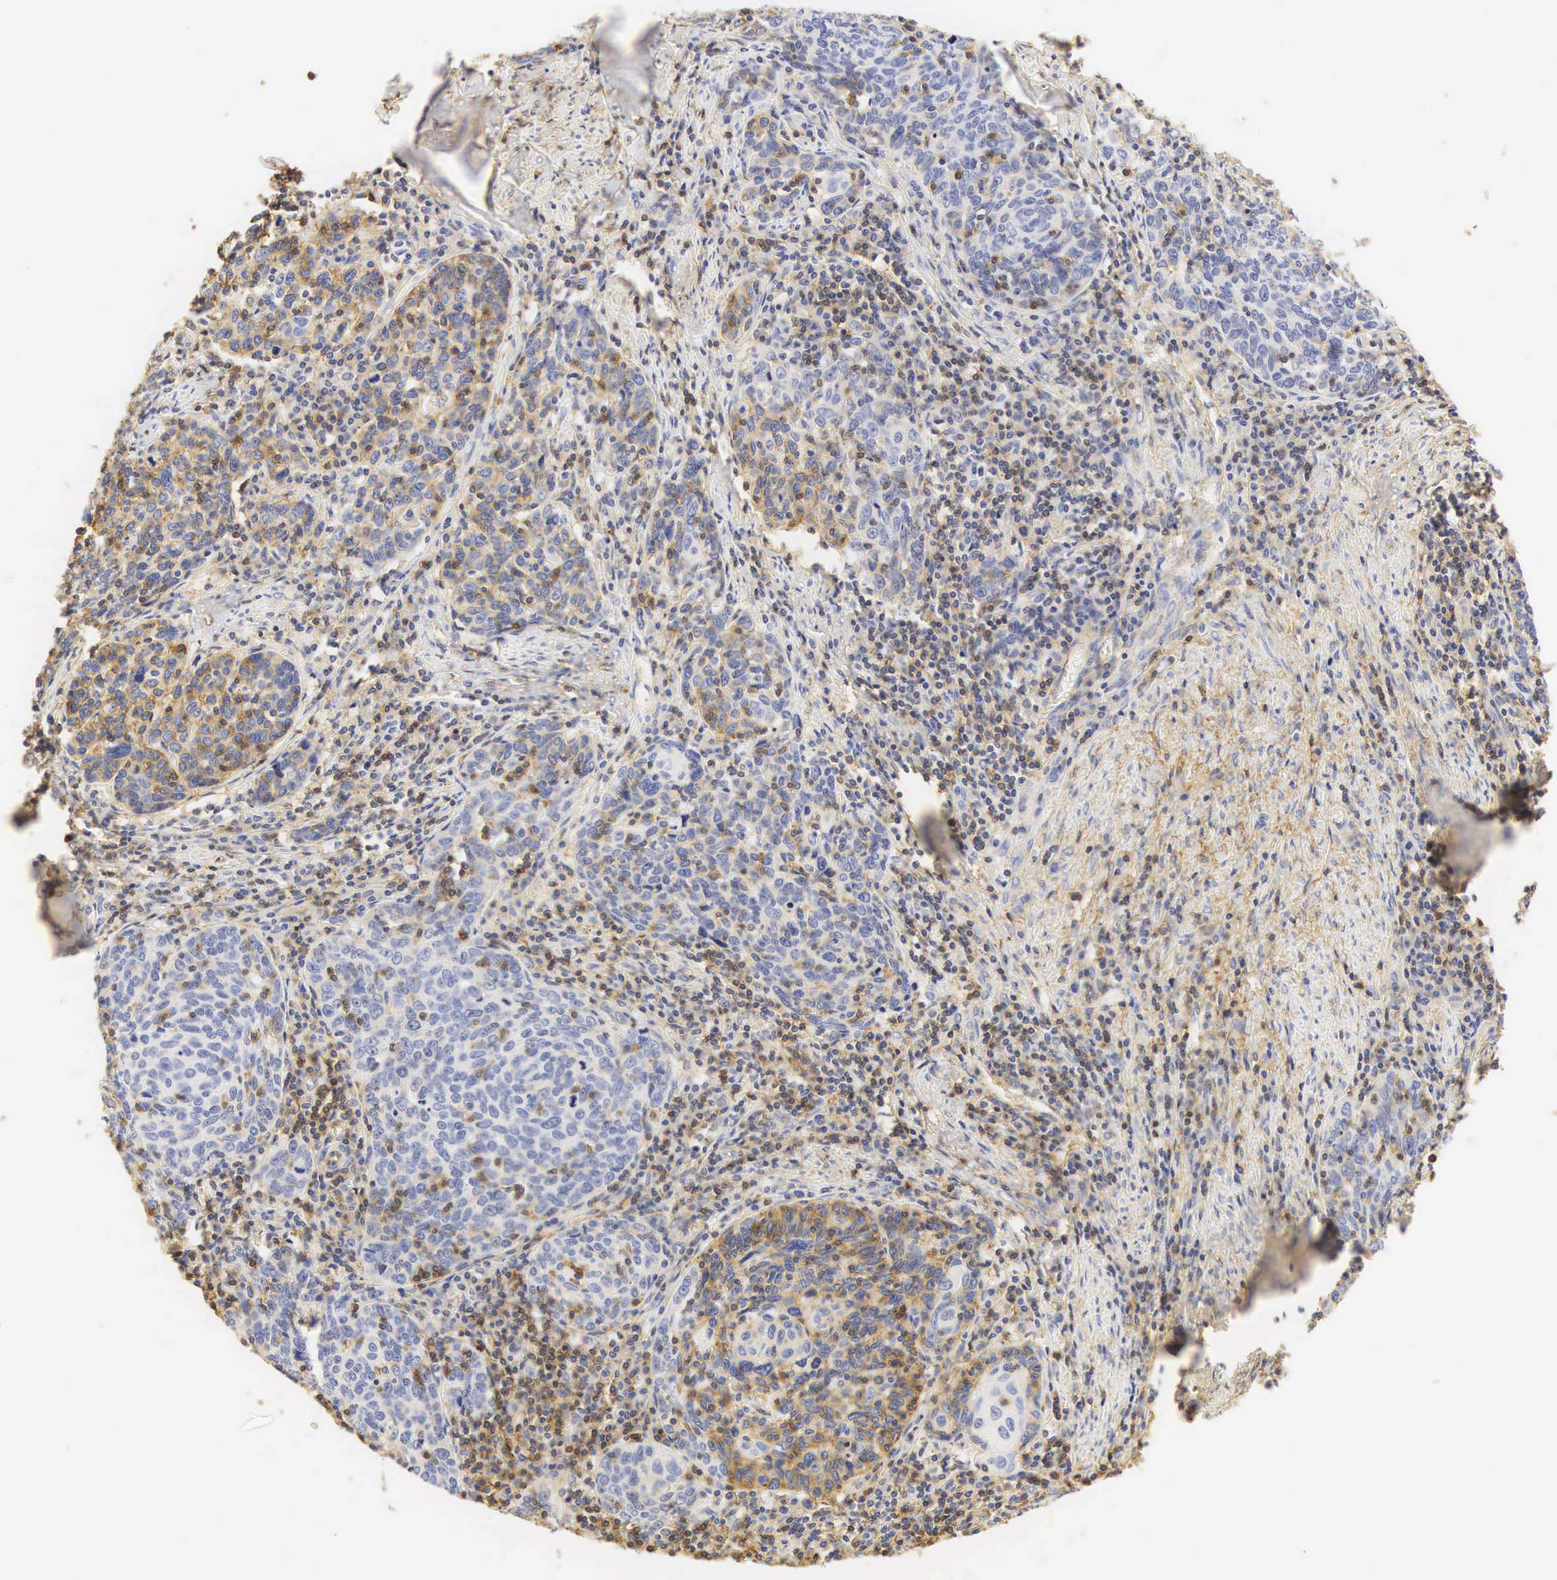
{"staining": {"intensity": "weak", "quantity": "<25%", "location": "cytoplasmic/membranous"}, "tissue": "cervical cancer", "cell_type": "Tumor cells", "image_type": "cancer", "snomed": [{"axis": "morphology", "description": "Squamous cell carcinoma, NOS"}, {"axis": "topography", "description": "Cervix"}], "caption": "Cervical squamous cell carcinoma stained for a protein using IHC shows no positivity tumor cells.", "gene": "CD99", "patient": {"sex": "female", "age": 41}}